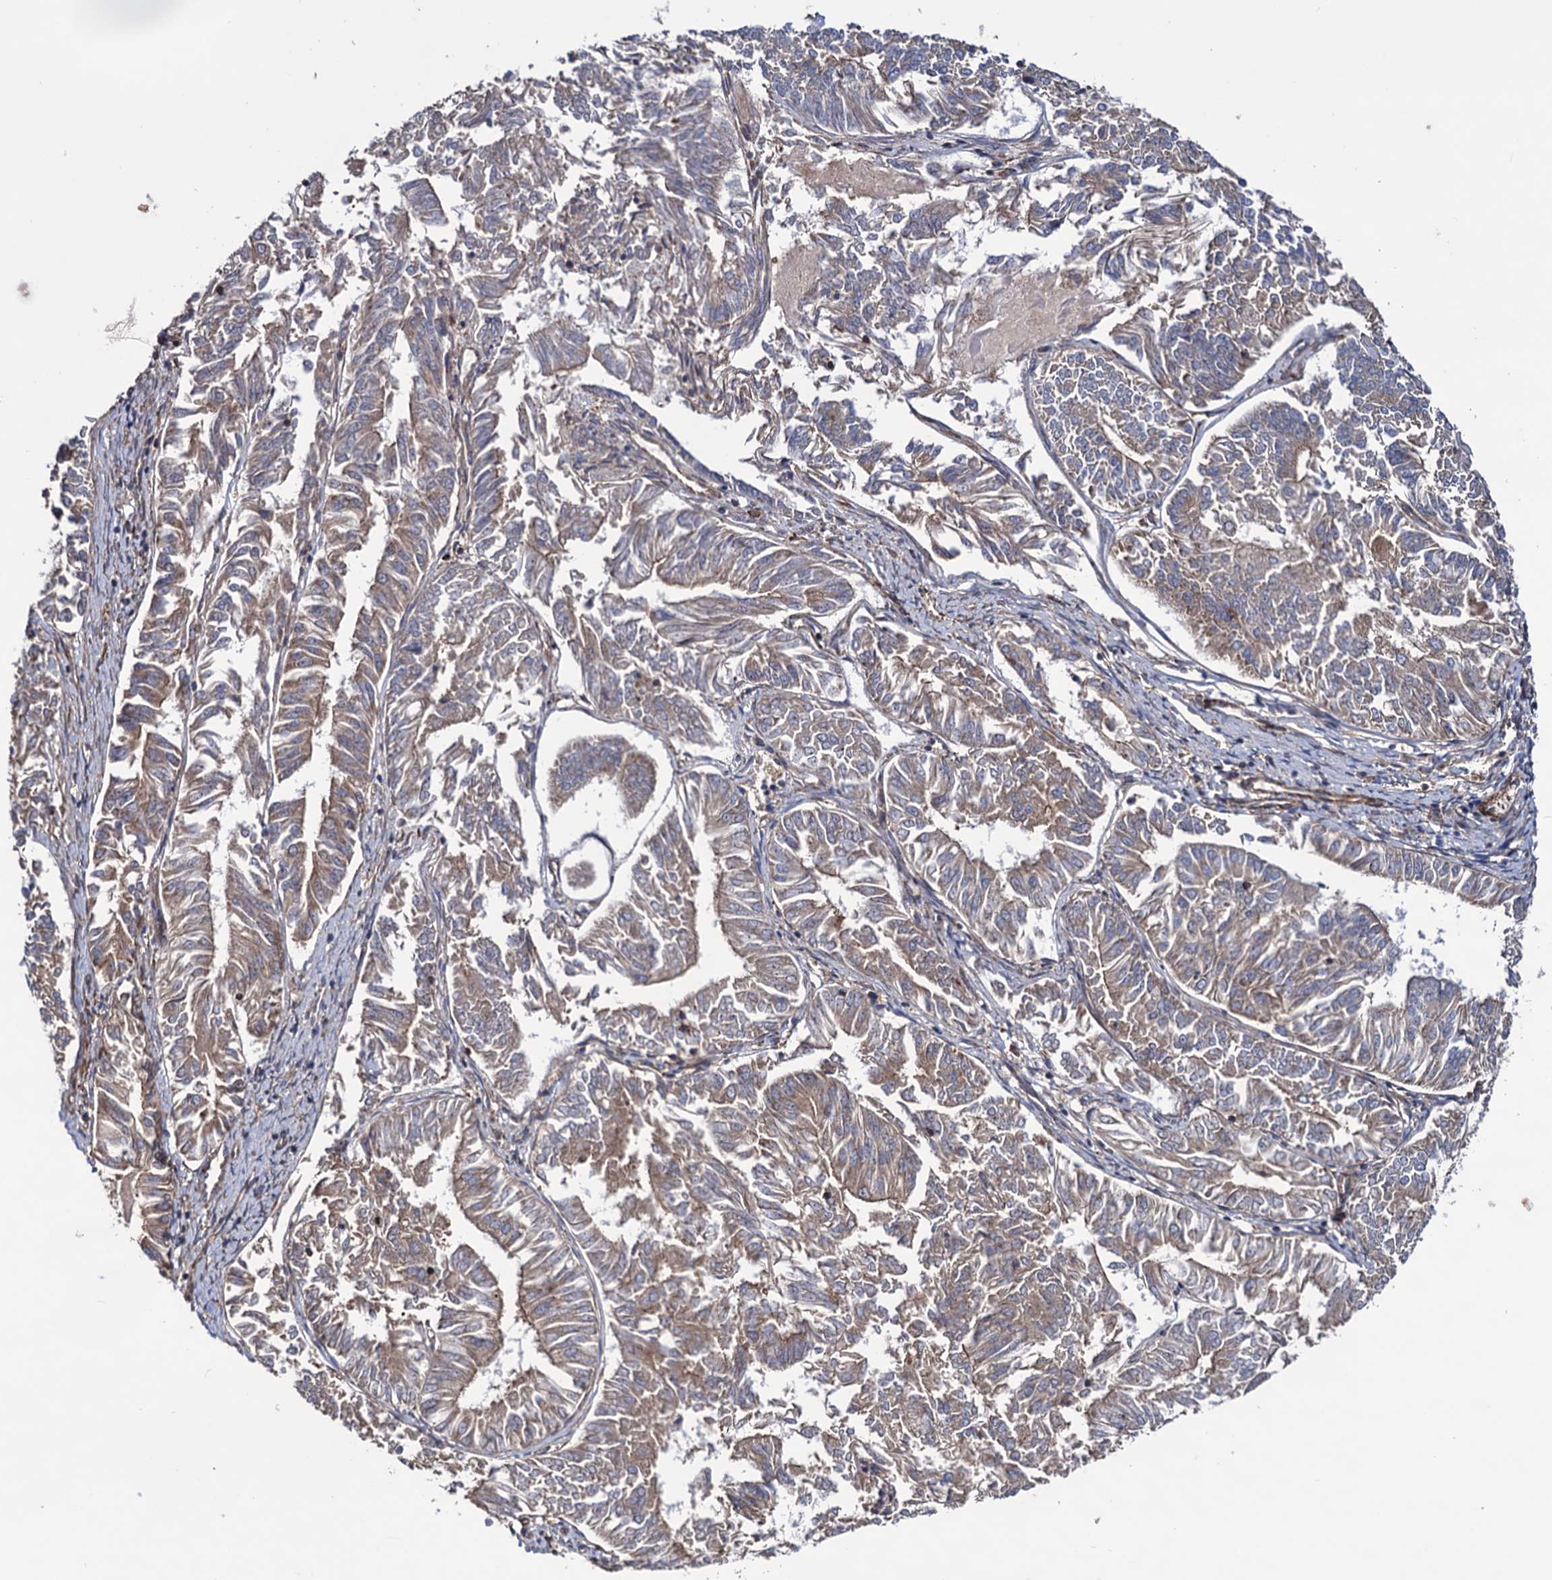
{"staining": {"intensity": "weak", "quantity": "25%-75%", "location": "cytoplasmic/membranous"}, "tissue": "endometrial cancer", "cell_type": "Tumor cells", "image_type": "cancer", "snomed": [{"axis": "morphology", "description": "Adenocarcinoma, NOS"}, {"axis": "topography", "description": "Endometrium"}], "caption": "A high-resolution micrograph shows immunohistochemistry staining of endometrial cancer, which exhibits weak cytoplasmic/membranous positivity in approximately 25%-75% of tumor cells.", "gene": "FERMT2", "patient": {"sex": "female", "age": 58}}